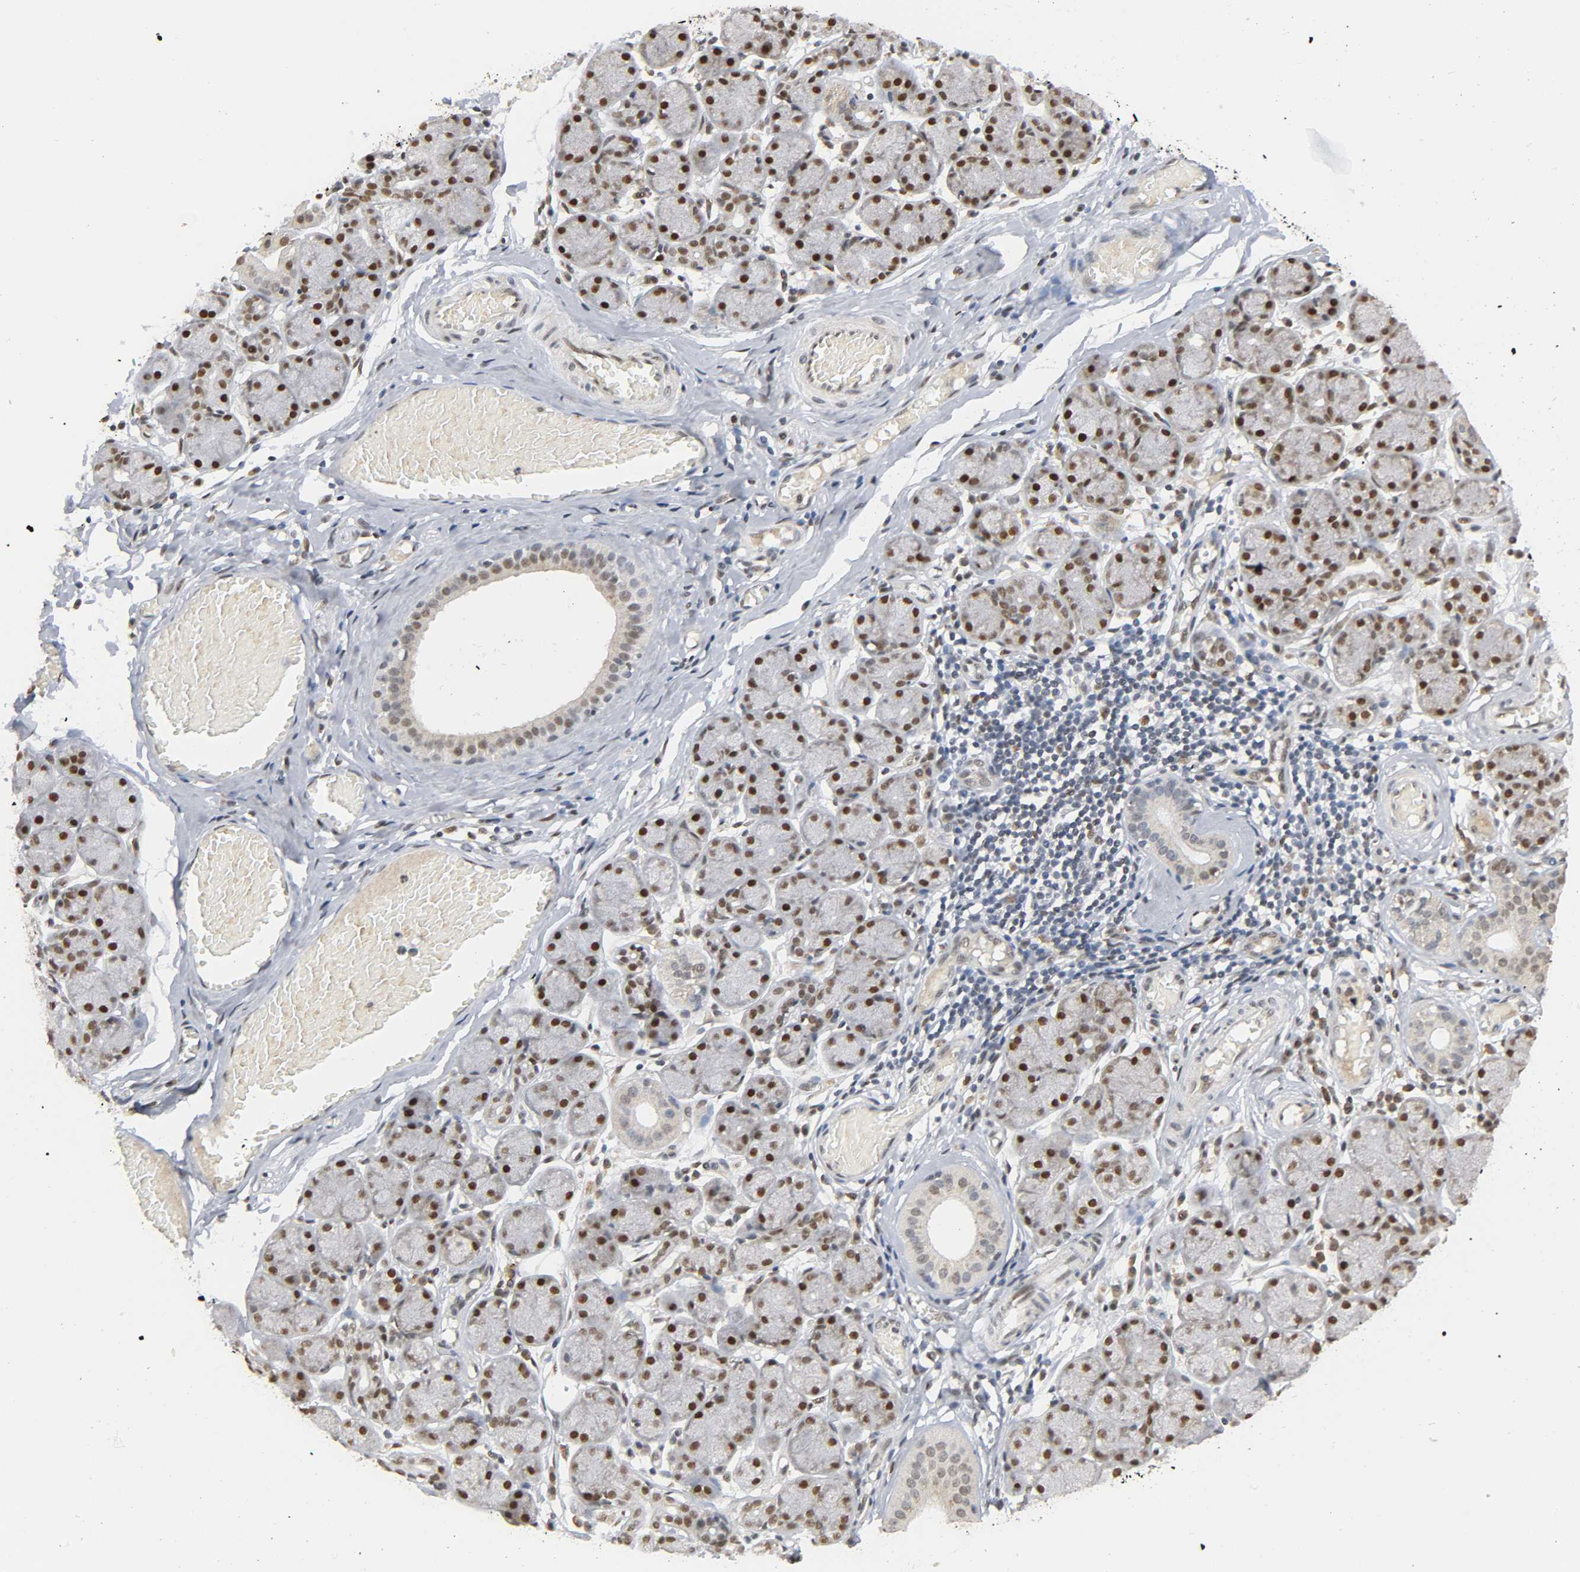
{"staining": {"intensity": "strong", "quantity": ">75%", "location": "nuclear"}, "tissue": "salivary gland", "cell_type": "Glandular cells", "image_type": "normal", "snomed": [{"axis": "morphology", "description": "Normal tissue, NOS"}, {"axis": "topography", "description": "Salivary gland"}], "caption": "Approximately >75% of glandular cells in benign salivary gland reveal strong nuclear protein expression as visualized by brown immunohistochemical staining.", "gene": "KAT2B", "patient": {"sex": "female", "age": 24}}